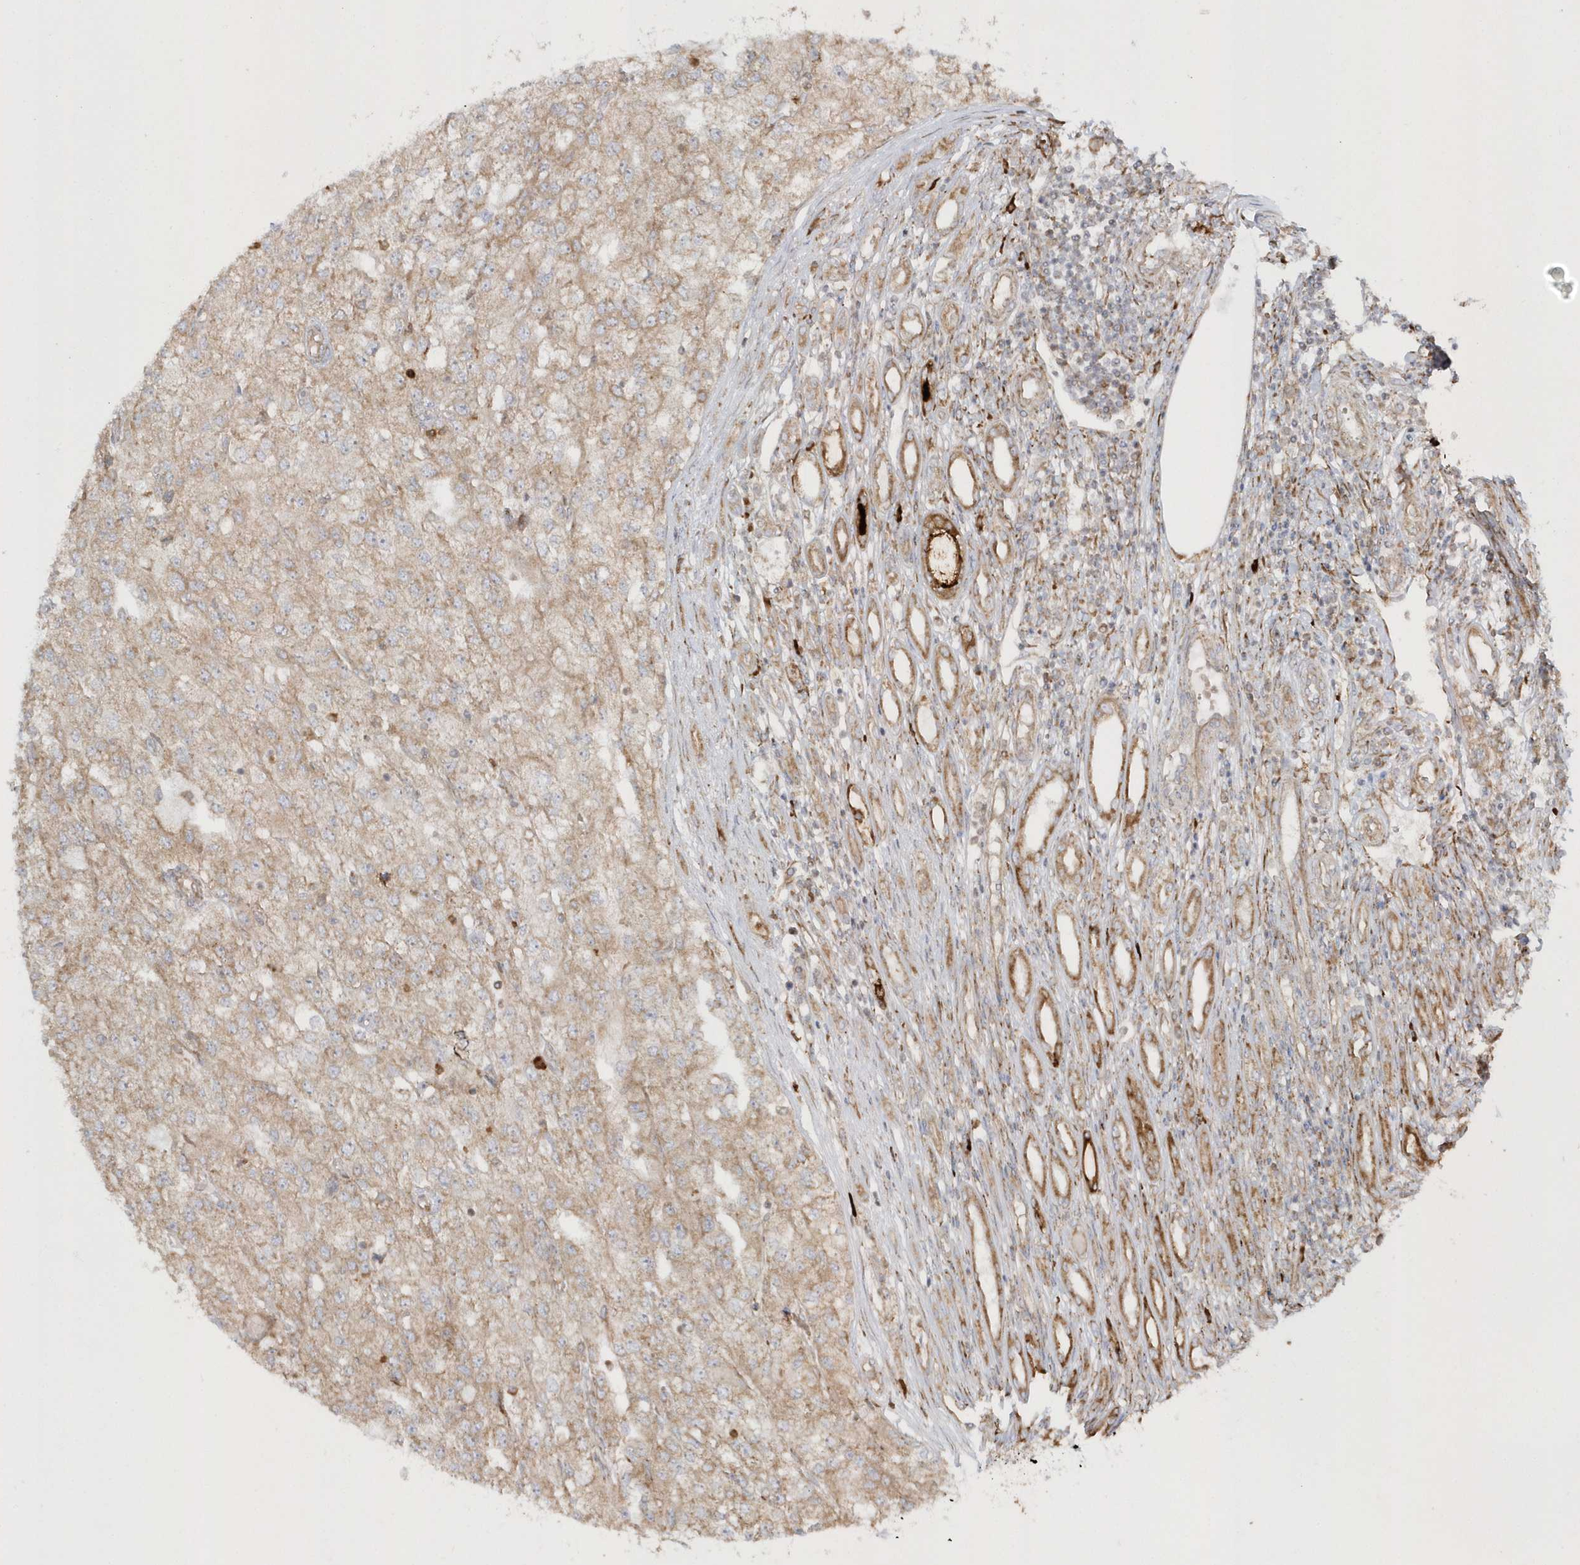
{"staining": {"intensity": "weak", "quantity": ">75%", "location": "cytoplasmic/membranous"}, "tissue": "renal cancer", "cell_type": "Tumor cells", "image_type": "cancer", "snomed": [{"axis": "morphology", "description": "Adenocarcinoma, NOS"}, {"axis": "topography", "description": "Kidney"}], "caption": "High-power microscopy captured an immunohistochemistry photomicrograph of renal cancer, revealing weak cytoplasmic/membranous positivity in approximately >75% of tumor cells.", "gene": "SH3BP2", "patient": {"sex": "female", "age": 54}}